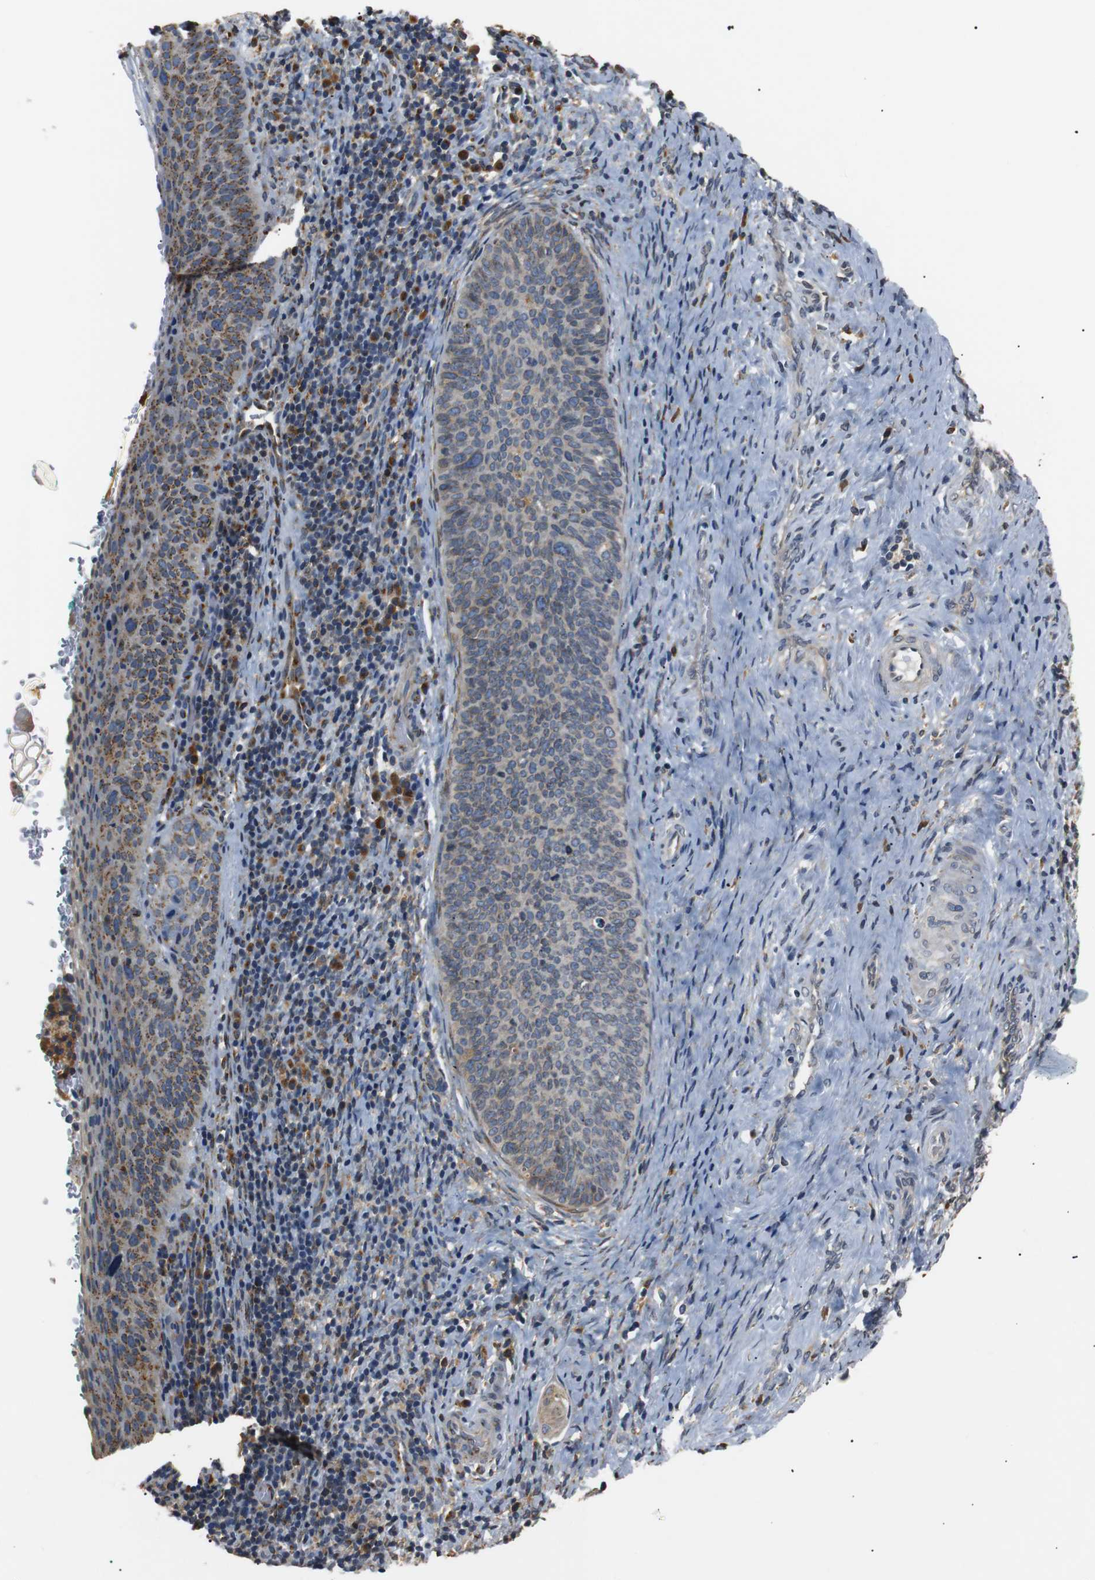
{"staining": {"intensity": "weak", "quantity": "<25%", "location": "cytoplasmic/membranous"}, "tissue": "cervical cancer", "cell_type": "Tumor cells", "image_type": "cancer", "snomed": [{"axis": "morphology", "description": "Squamous cell carcinoma, NOS"}, {"axis": "topography", "description": "Cervix"}], "caption": "Immunohistochemistry (IHC) histopathology image of neoplastic tissue: squamous cell carcinoma (cervical) stained with DAB (3,3'-diaminobenzidine) demonstrates no significant protein expression in tumor cells.", "gene": "TMED2", "patient": {"sex": "female", "age": 33}}